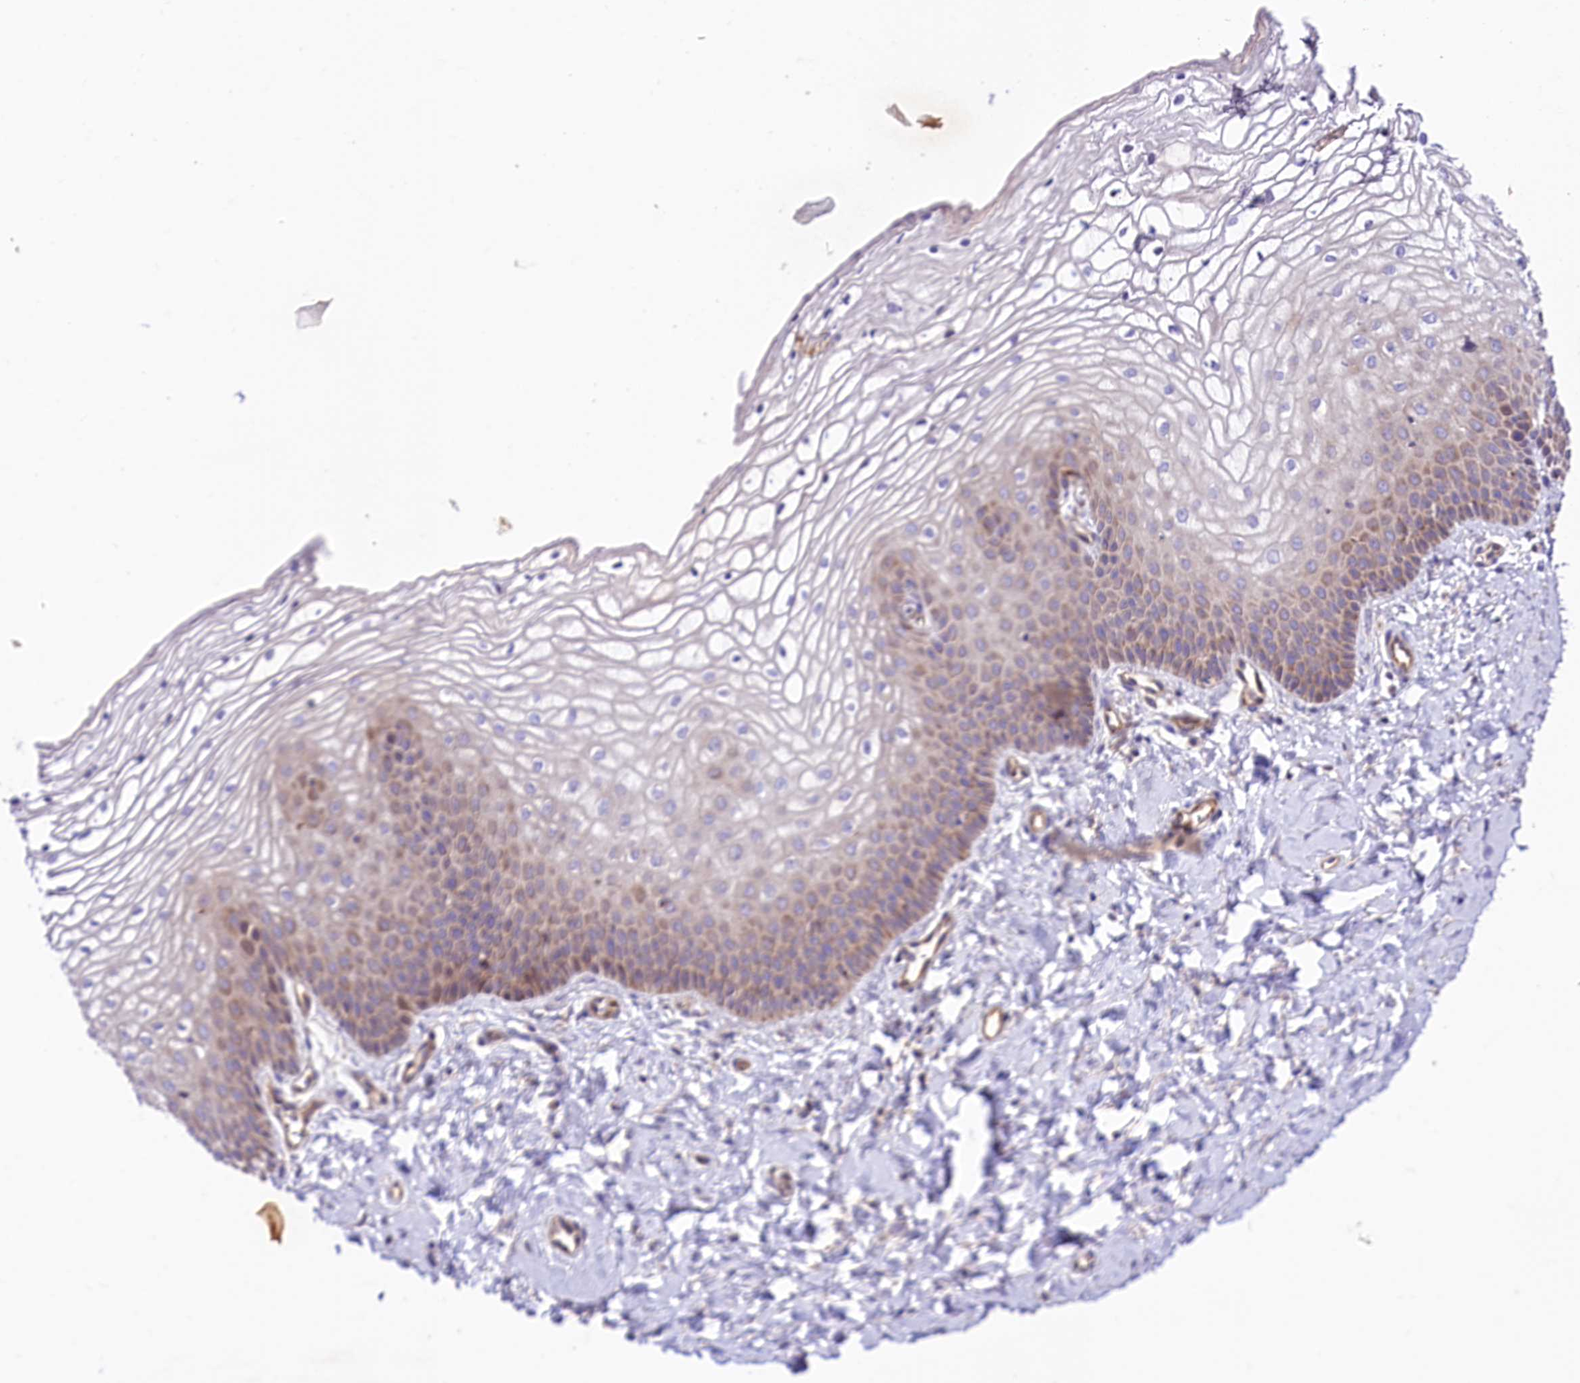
{"staining": {"intensity": "moderate", "quantity": "<25%", "location": "cytoplasmic/membranous"}, "tissue": "vagina", "cell_type": "Squamous epithelial cells", "image_type": "normal", "snomed": [{"axis": "morphology", "description": "Normal tissue, NOS"}, {"axis": "topography", "description": "Vagina"}], "caption": "Protein expression analysis of benign vagina shows moderate cytoplasmic/membranous positivity in about <25% of squamous epithelial cells.", "gene": "ARMC6", "patient": {"sex": "female", "age": 68}}